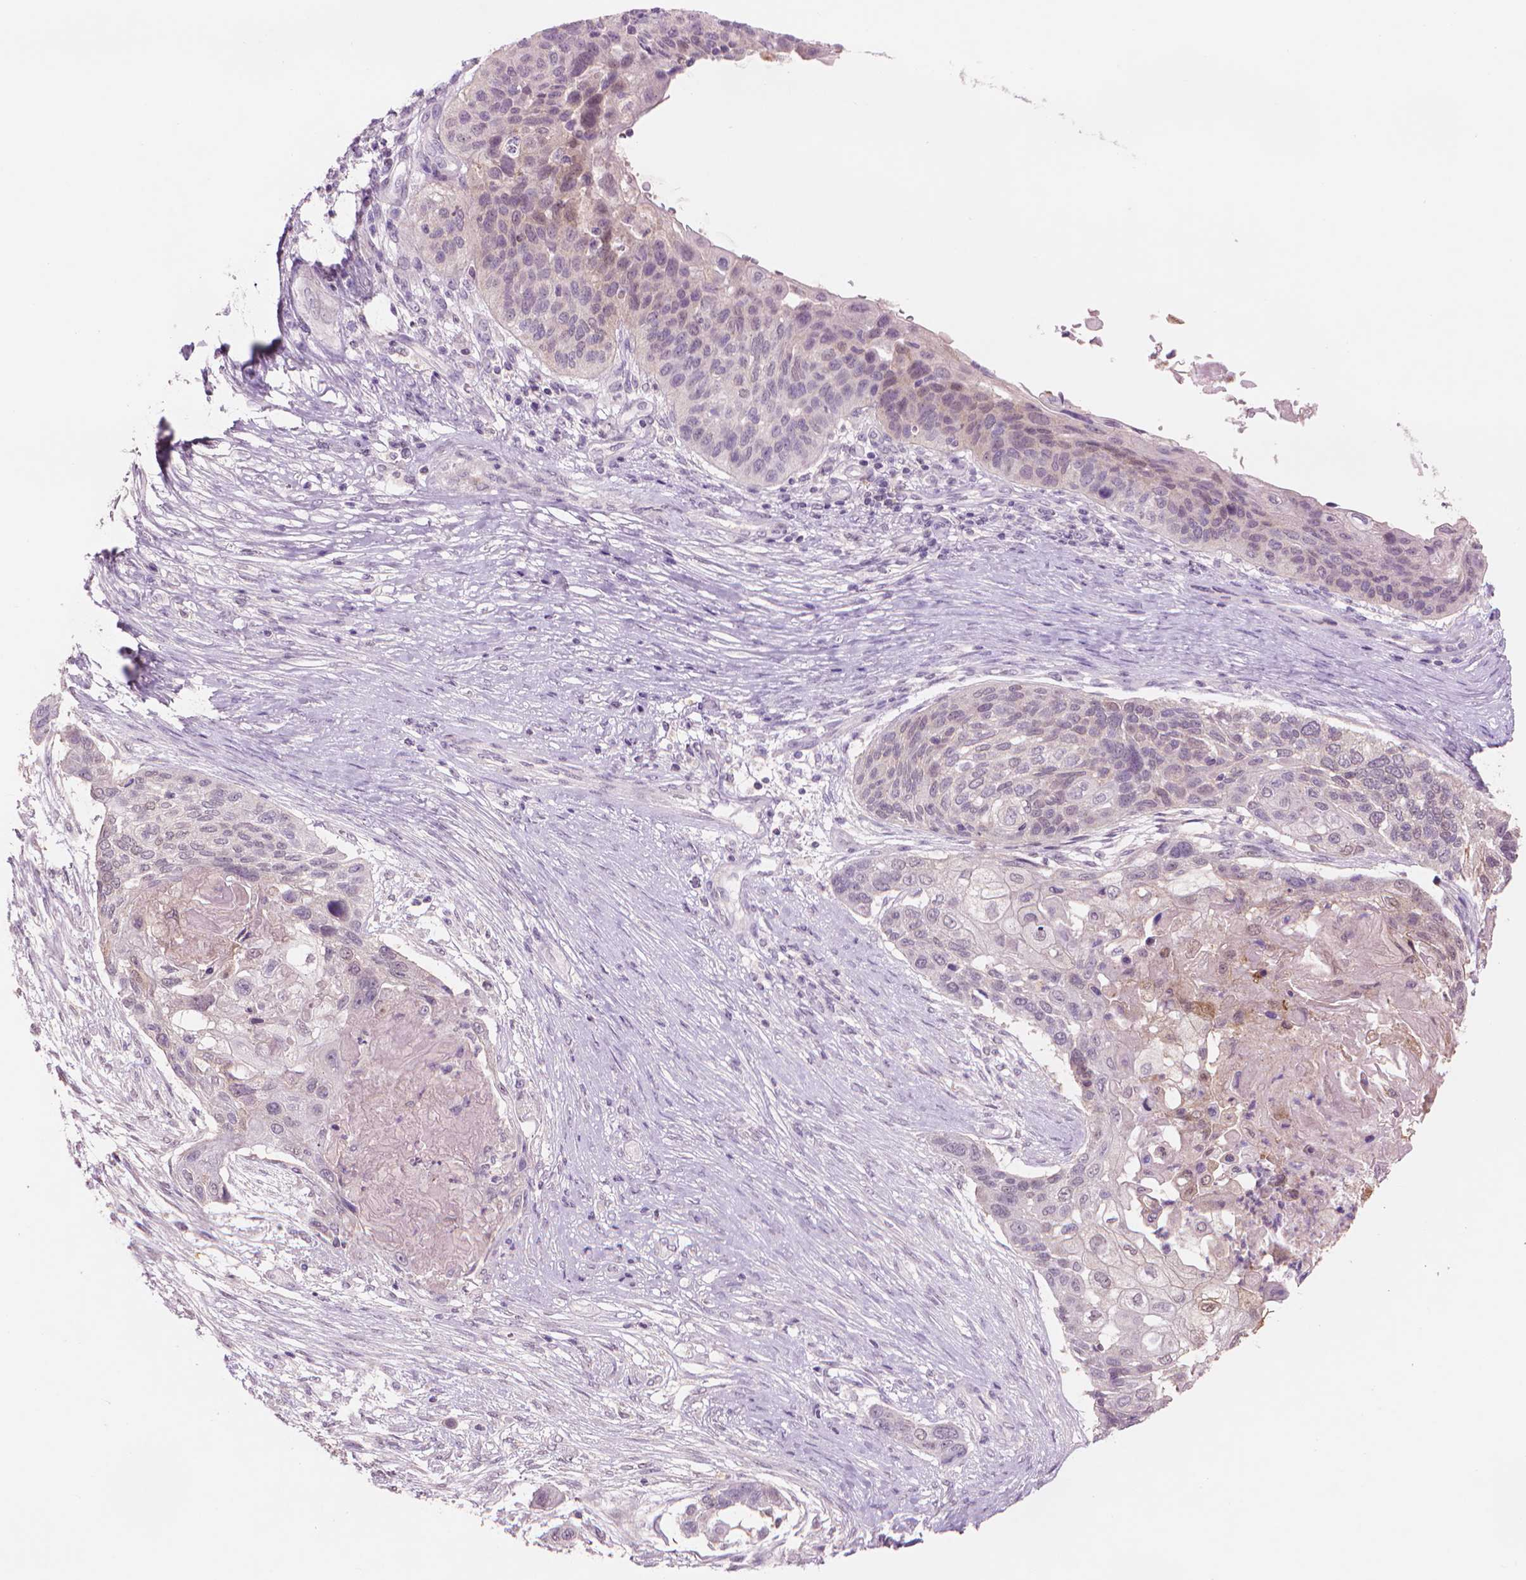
{"staining": {"intensity": "moderate", "quantity": "<25%", "location": "nuclear"}, "tissue": "lung cancer", "cell_type": "Tumor cells", "image_type": "cancer", "snomed": [{"axis": "morphology", "description": "Squamous cell carcinoma, NOS"}, {"axis": "topography", "description": "Lung"}], "caption": "This histopathology image displays immunohistochemistry (IHC) staining of human lung cancer, with low moderate nuclear positivity in approximately <25% of tumor cells.", "gene": "ENO2", "patient": {"sex": "male", "age": 69}}